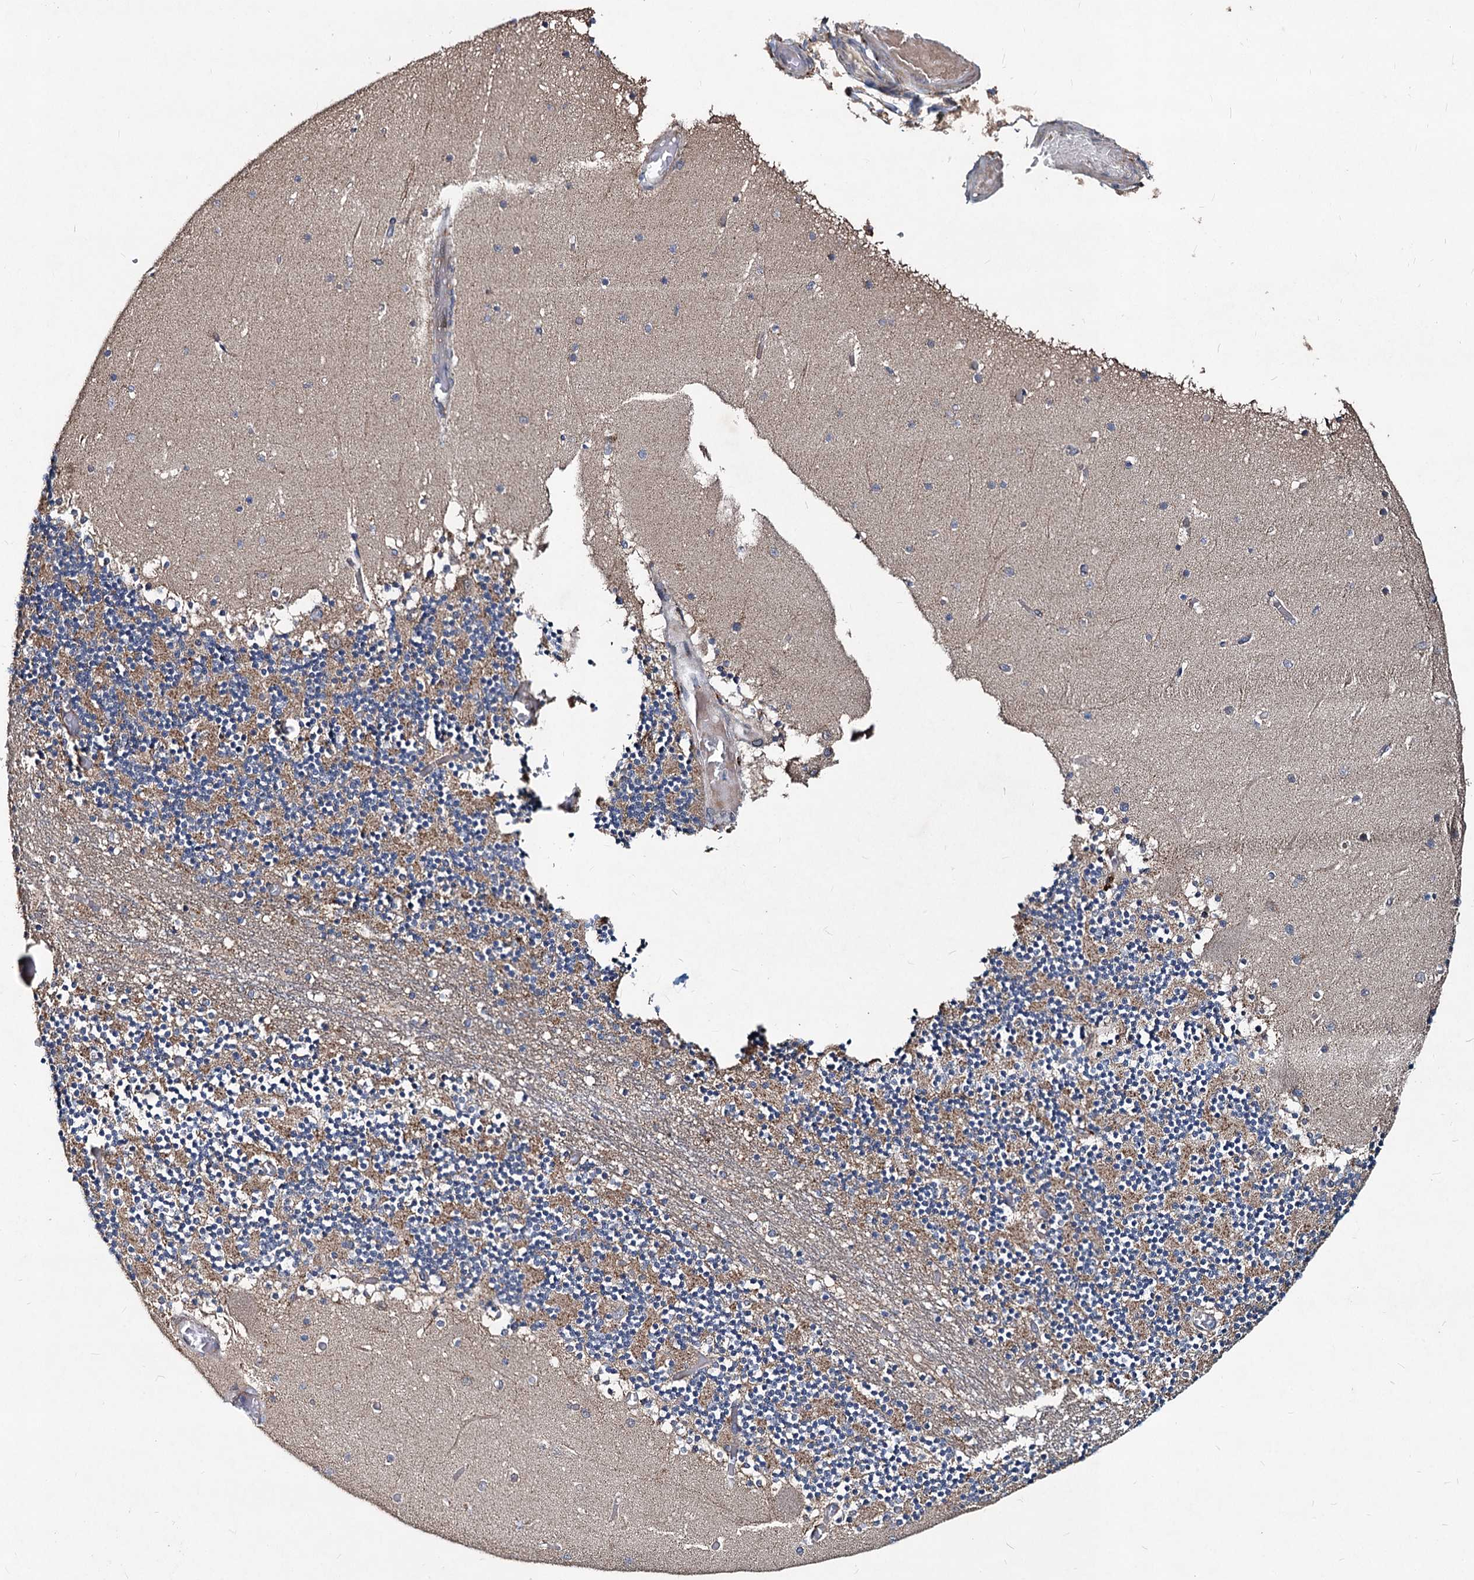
{"staining": {"intensity": "moderate", "quantity": "<25%", "location": "cytoplasmic/membranous"}, "tissue": "cerebellum", "cell_type": "Cells in granular layer", "image_type": "normal", "snomed": [{"axis": "morphology", "description": "Normal tissue, NOS"}, {"axis": "topography", "description": "Cerebellum"}], "caption": "Approximately <25% of cells in granular layer in benign cerebellum reveal moderate cytoplasmic/membranous protein positivity as visualized by brown immunohistochemical staining.", "gene": "OTUB1", "patient": {"sex": "female", "age": 28}}